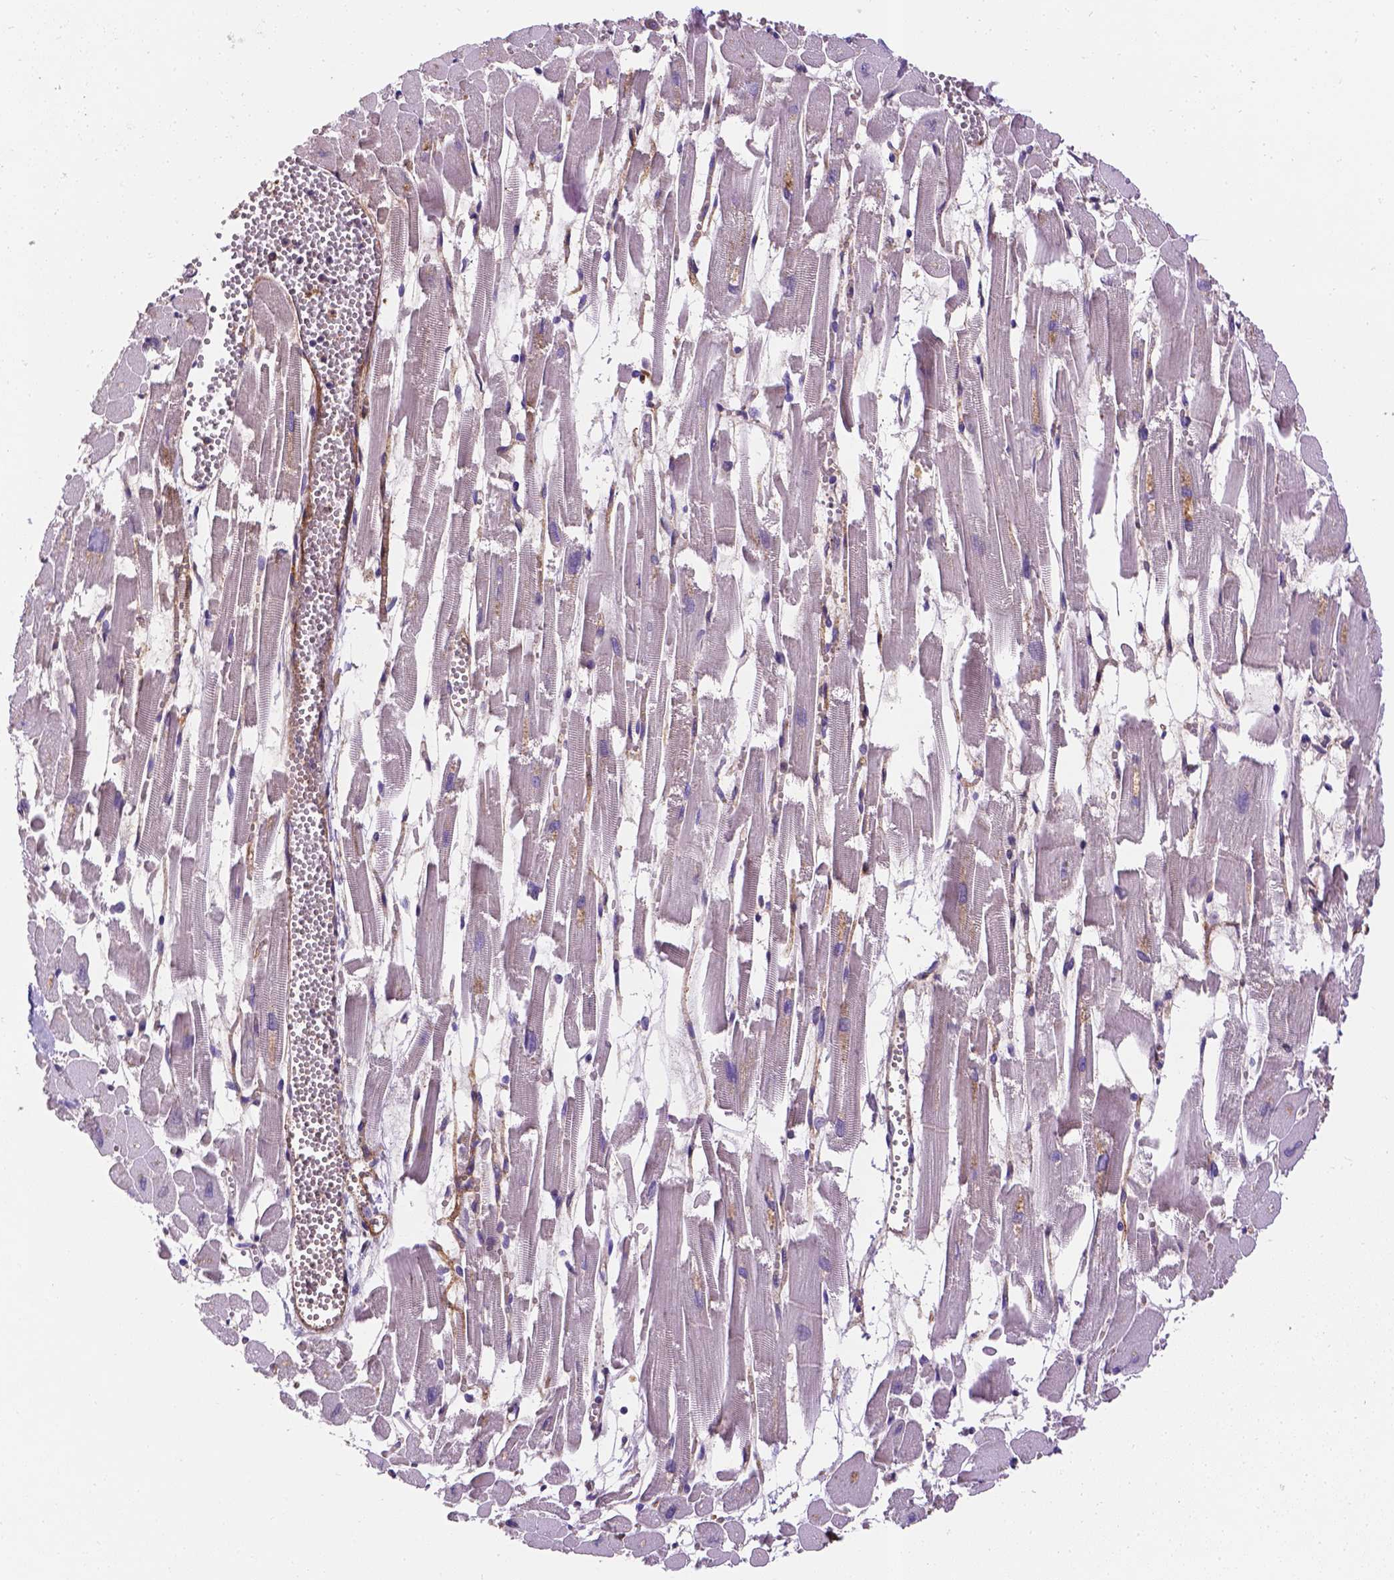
{"staining": {"intensity": "negative", "quantity": "none", "location": "none"}, "tissue": "heart muscle", "cell_type": "Cardiomyocytes", "image_type": "normal", "snomed": [{"axis": "morphology", "description": "Normal tissue, NOS"}, {"axis": "topography", "description": "Heart"}], "caption": "Immunohistochemistry (IHC) image of unremarkable heart muscle: human heart muscle stained with DAB (3,3'-diaminobenzidine) demonstrates no significant protein positivity in cardiomyocytes. (Brightfield microscopy of DAB (3,3'-diaminobenzidine) immunohistochemistry at high magnification).", "gene": "APOE", "patient": {"sex": "female", "age": 52}}